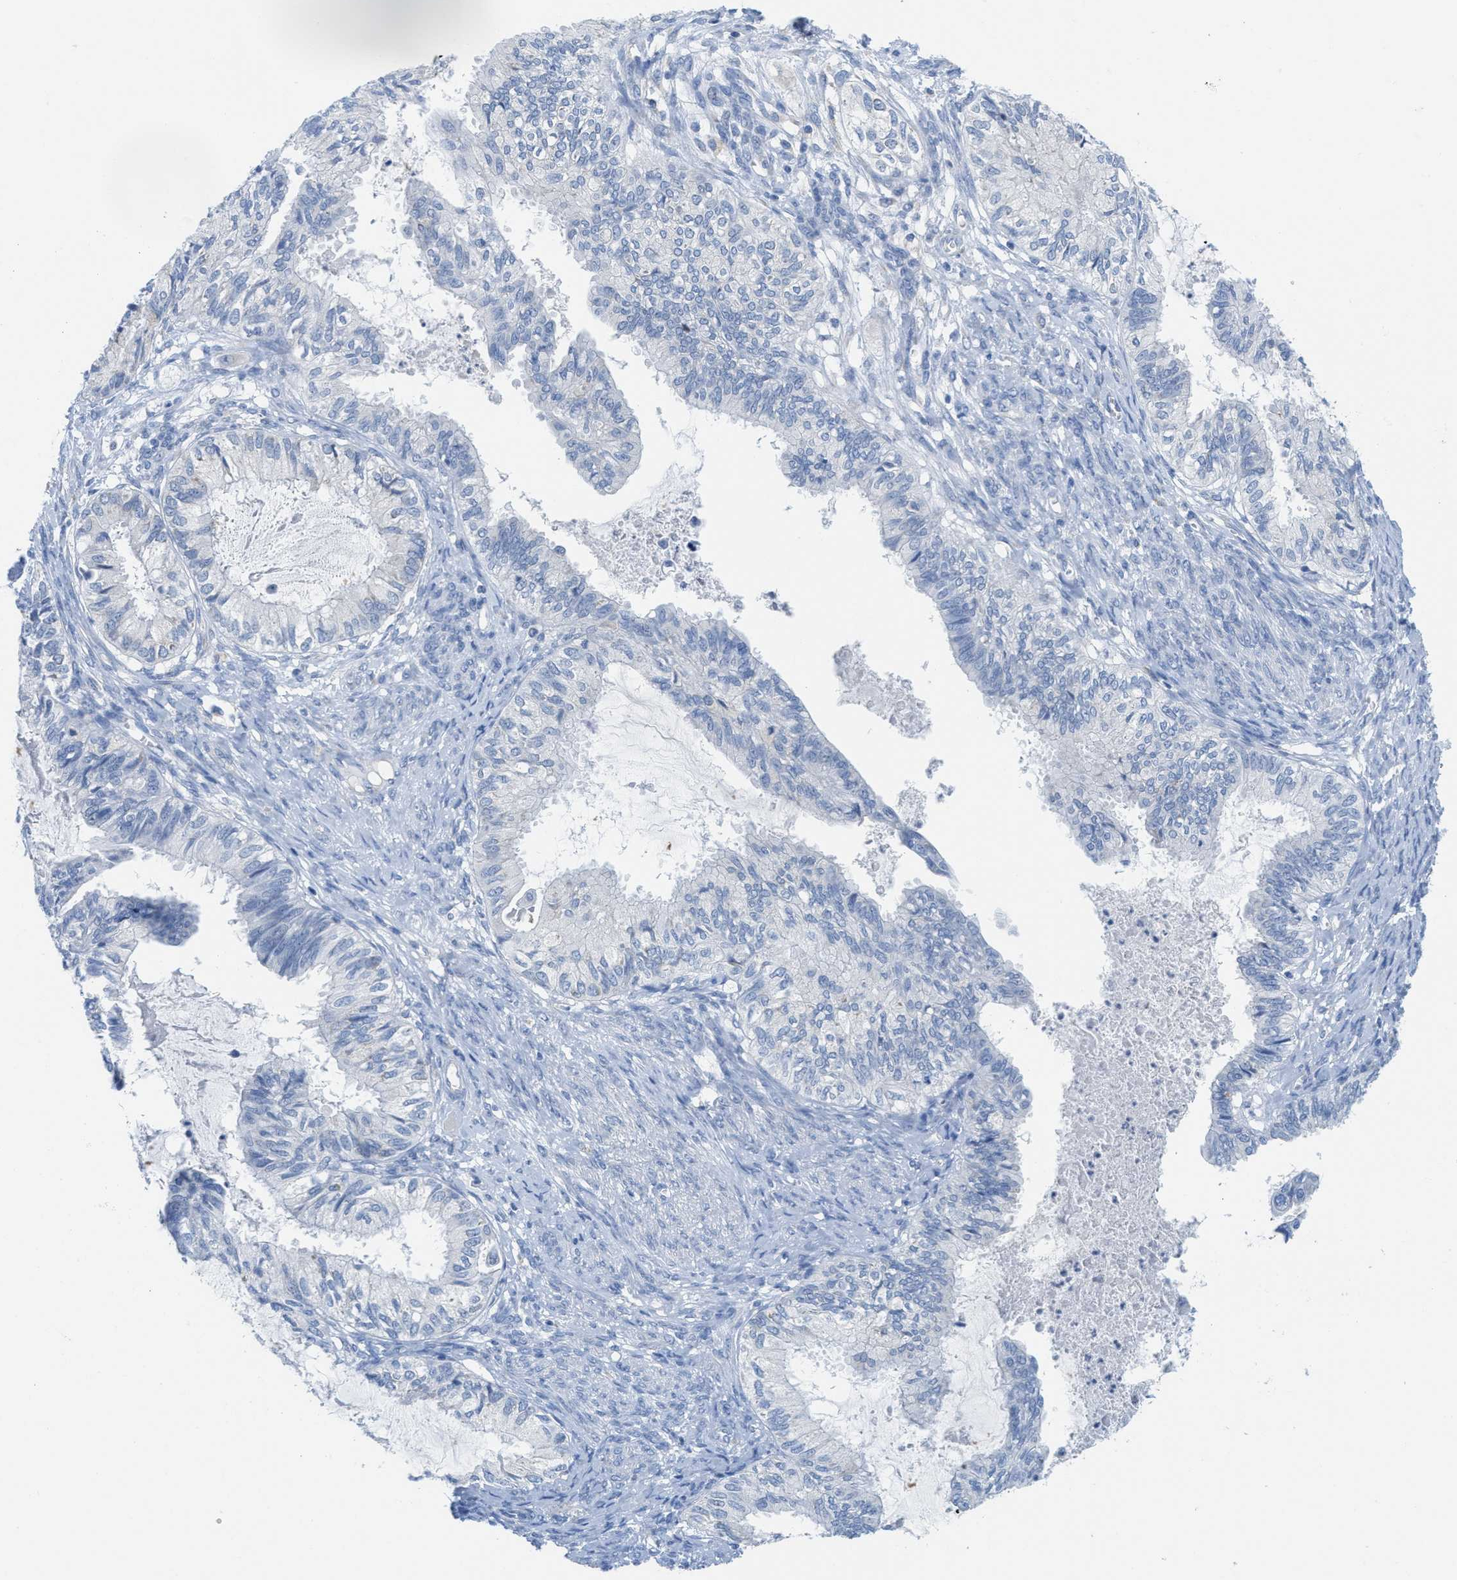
{"staining": {"intensity": "negative", "quantity": "none", "location": "none"}, "tissue": "cervical cancer", "cell_type": "Tumor cells", "image_type": "cancer", "snomed": [{"axis": "morphology", "description": "Normal tissue, NOS"}, {"axis": "morphology", "description": "Adenocarcinoma, NOS"}, {"axis": "topography", "description": "Cervix"}, {"axis": "topography", "description": "Endometrium"}], "caption": "This is an IHC image of cervical adenocarcinoma. There is no staining in tumor cells.", "gene": "PTDSS1", "patient": {"sex": "female", "age": 86}}